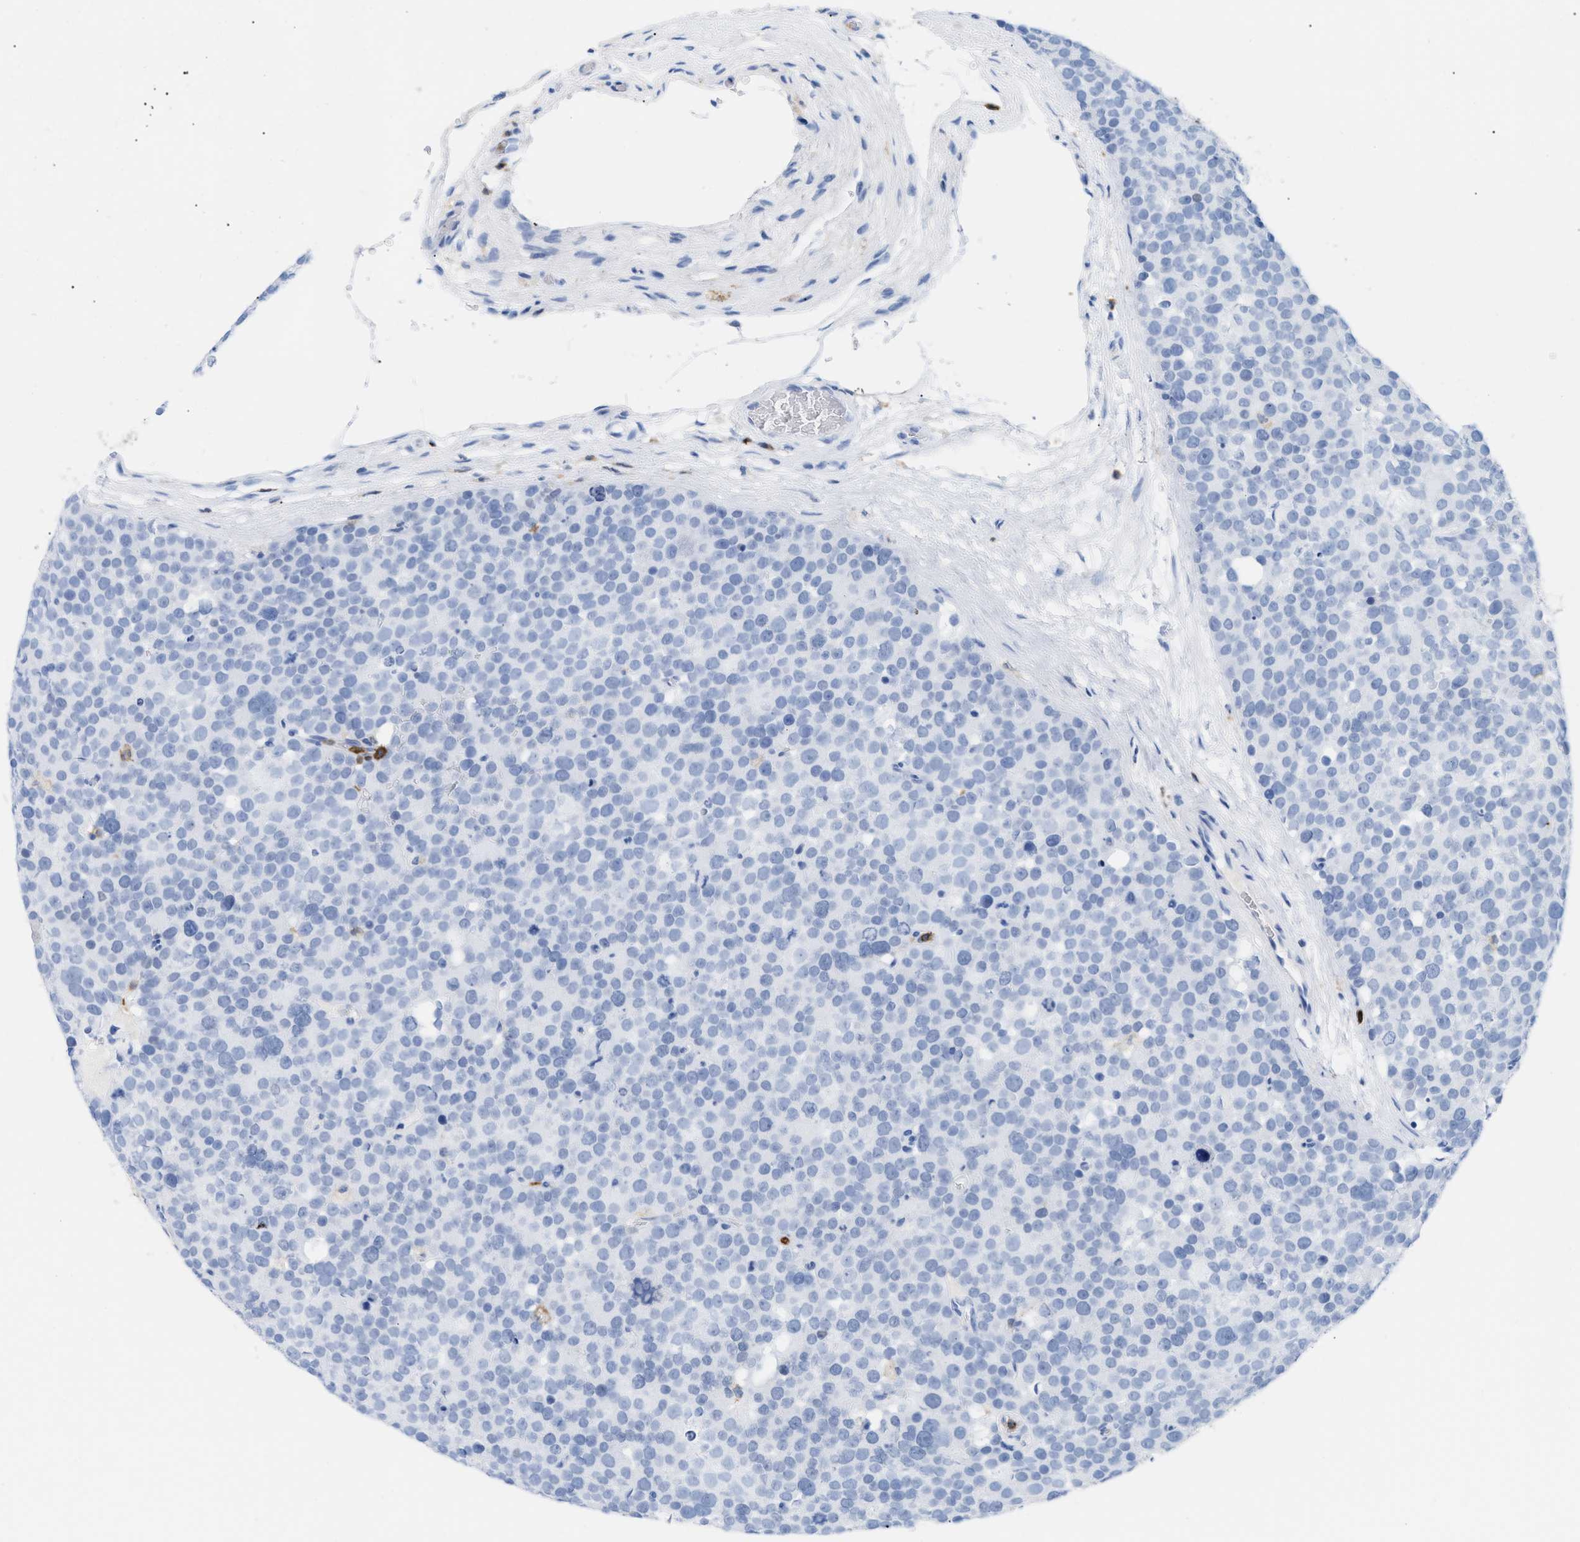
{"staining": {"intensity": "negative", "quantity": "none", "location": "none"}, "tissue": "testis cancer", "cell_type": "Tumor cells", "image_type": "cancer", "snomed": [{"axis": "morphology", "description": "Seminoma, NOS"}, {"axis": "topography", "description": "Testis"}], "caption": "Immunohistochemistry micrograph of neoplastic tissue: human testis cancer stained with DAB demonstrates no significant protein staining in tumor cells.", "gene": "LCP1", "patient": {"sex": "male", "age": 71}}